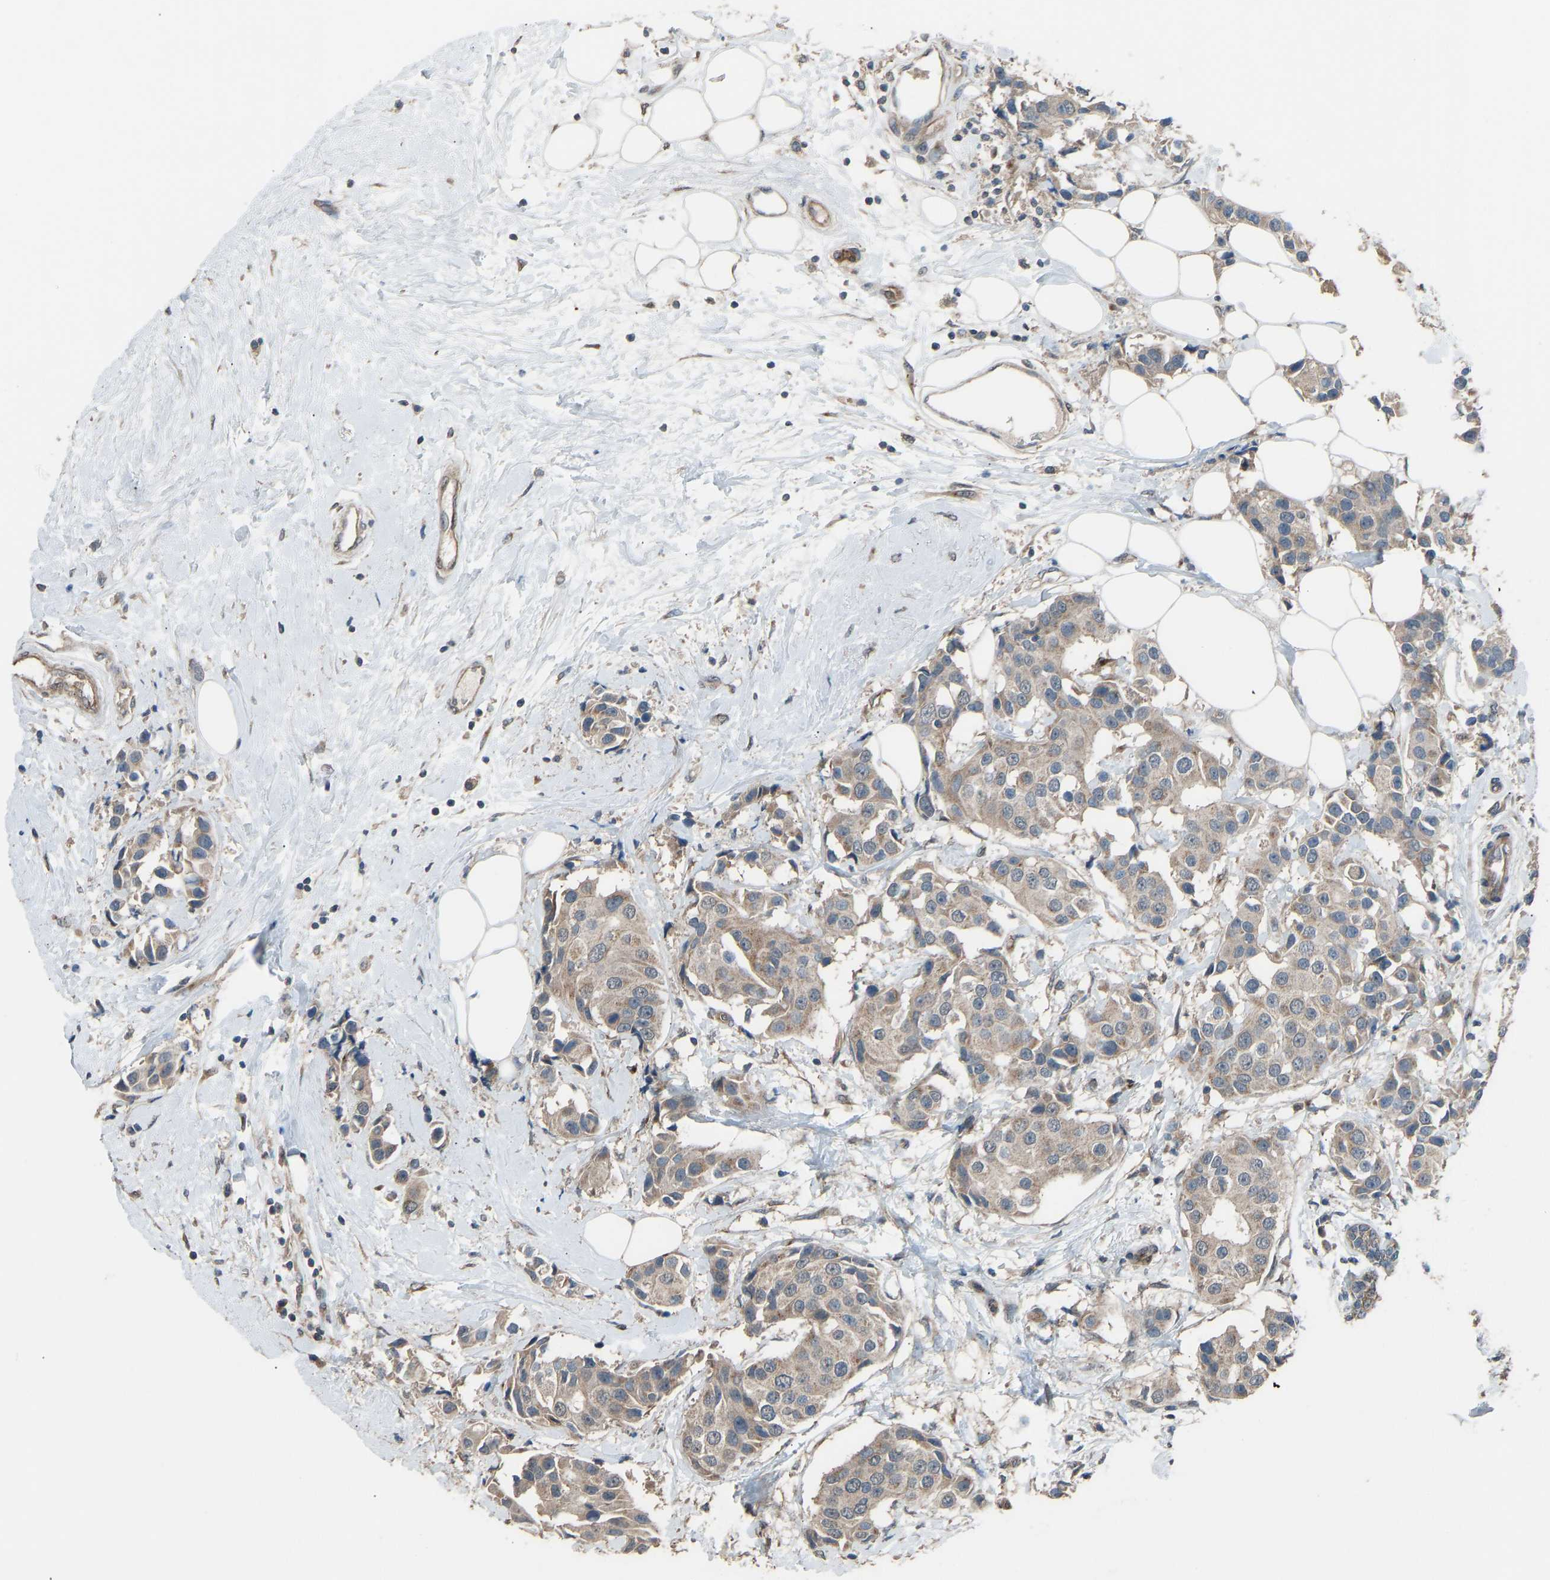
{"staining": {"intensity": "weak", "quantity": ">75%", "location": "cytoplasmic/membranous"}, "tissue": "breast cancer", "cell_type": "Tumor cells", "image_type": "cancer", "snomed": [{"axis": "morphology", "description": "Normal tissue, NOS"}, {"axis": "morphology", "description": "Duct carcinoma"}, {"axis": "topography", "description": "Breast"}], "caption": "Immunohistochemical staining of human invasive ductal carcinoma (breast) displays low levels of weak cytoplasmic/membranous protein positivity in about >75% of tumor cells. Immunohistochemistry stains the protein in brown and the nuclei are stained blue.", "gene": "SLC43A1", "patient": {"sex": "female", "age": 39}}